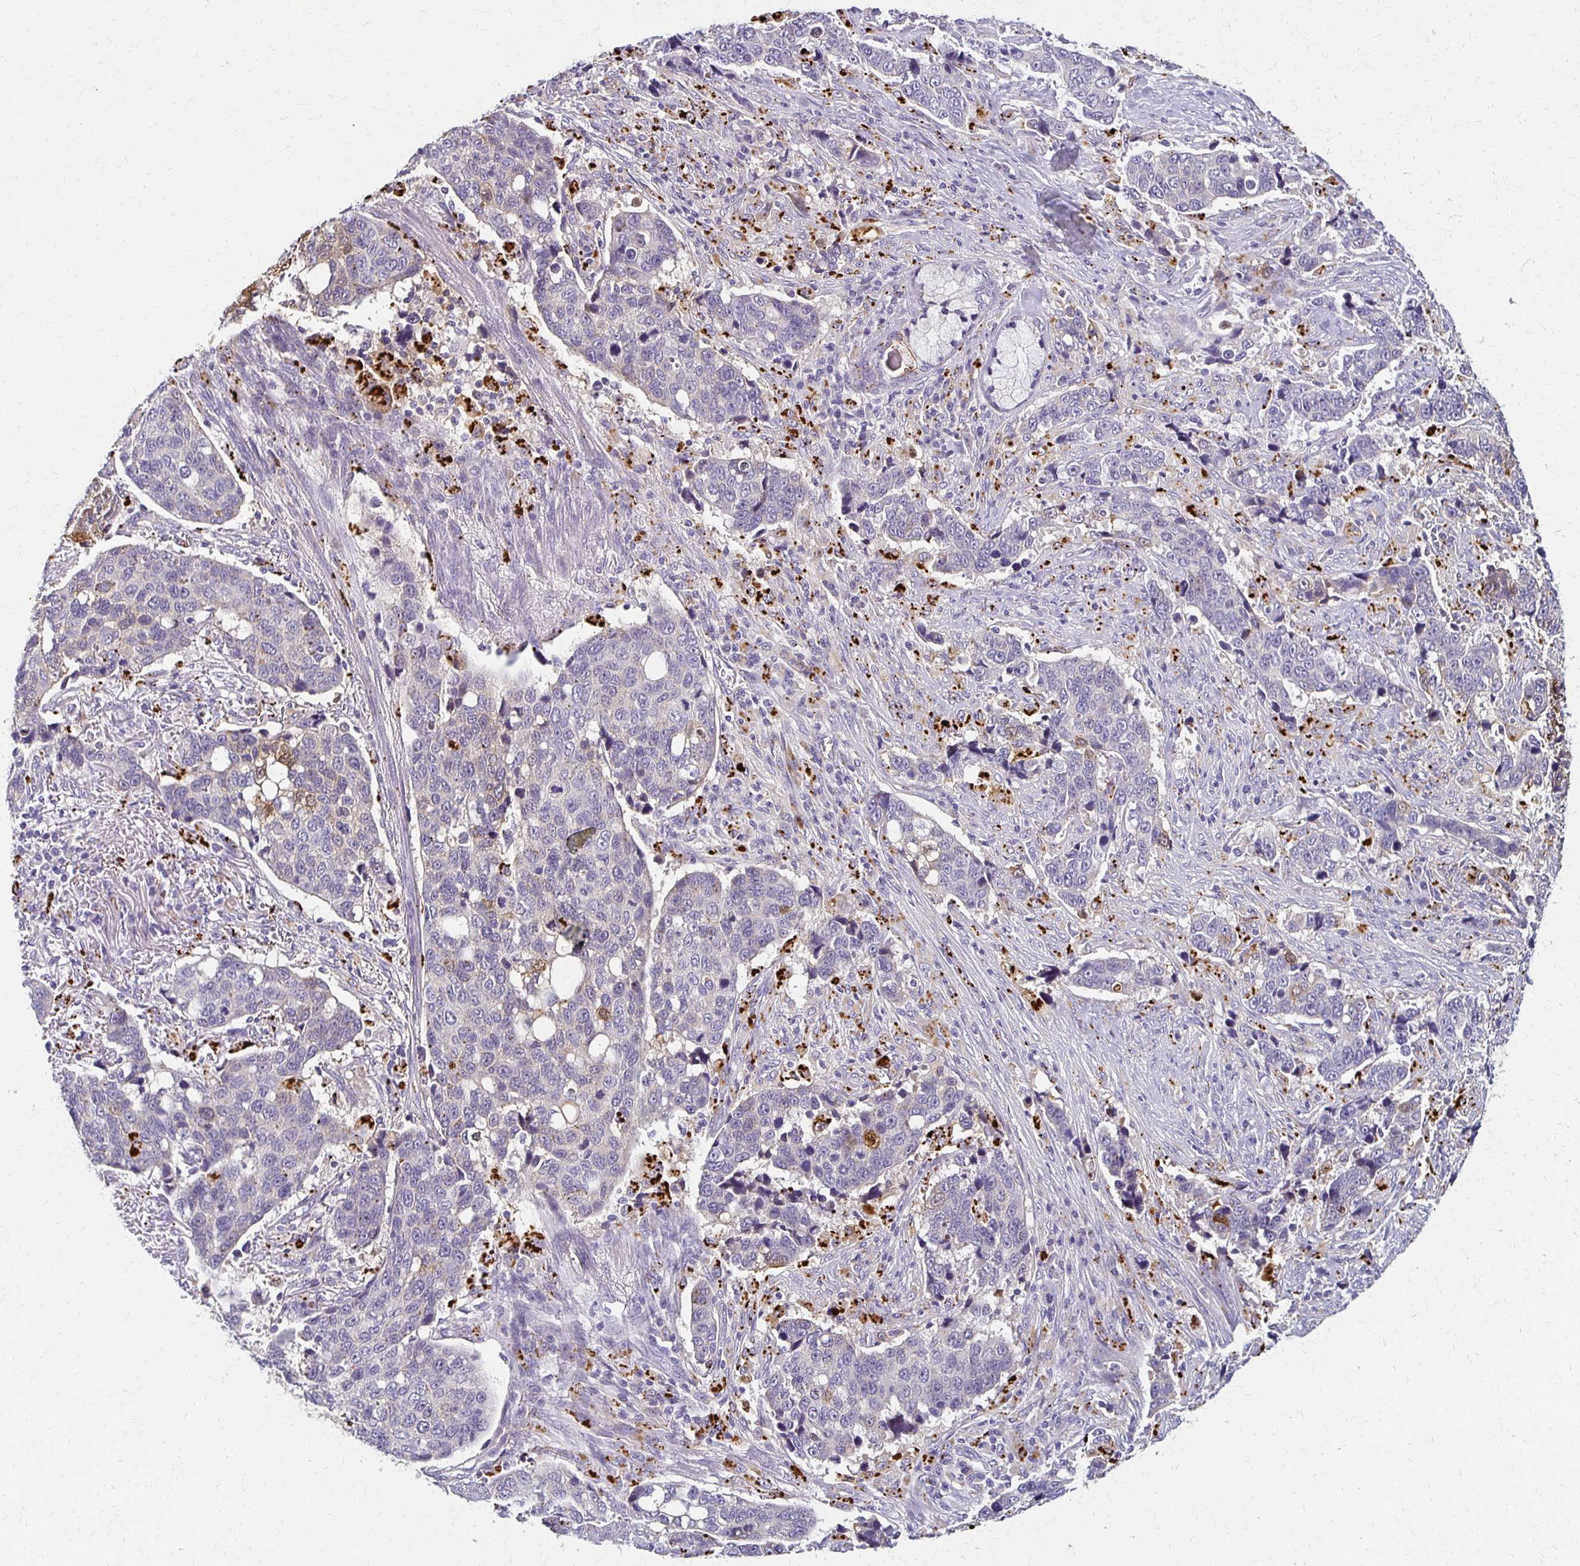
{"staining": {"intensity": "negative", "quantity": "none", "location": "none"}, "tissue": "lung cancer", "cell_type": "Tumor cells", "image_type": "cancer", "snomed": [{"axis": "morphology", "description": "Squamous cell carcinoma, NOS"}, {"axis": "topography", "description": "Lymph node"}, {"axis": "topography", "description": "Lung"}], "caption": "Tumor cells are negative for brown protein staining in lung cancer.", "gene": "BBS12", "patient": {"sex": "male", "age": 61}}